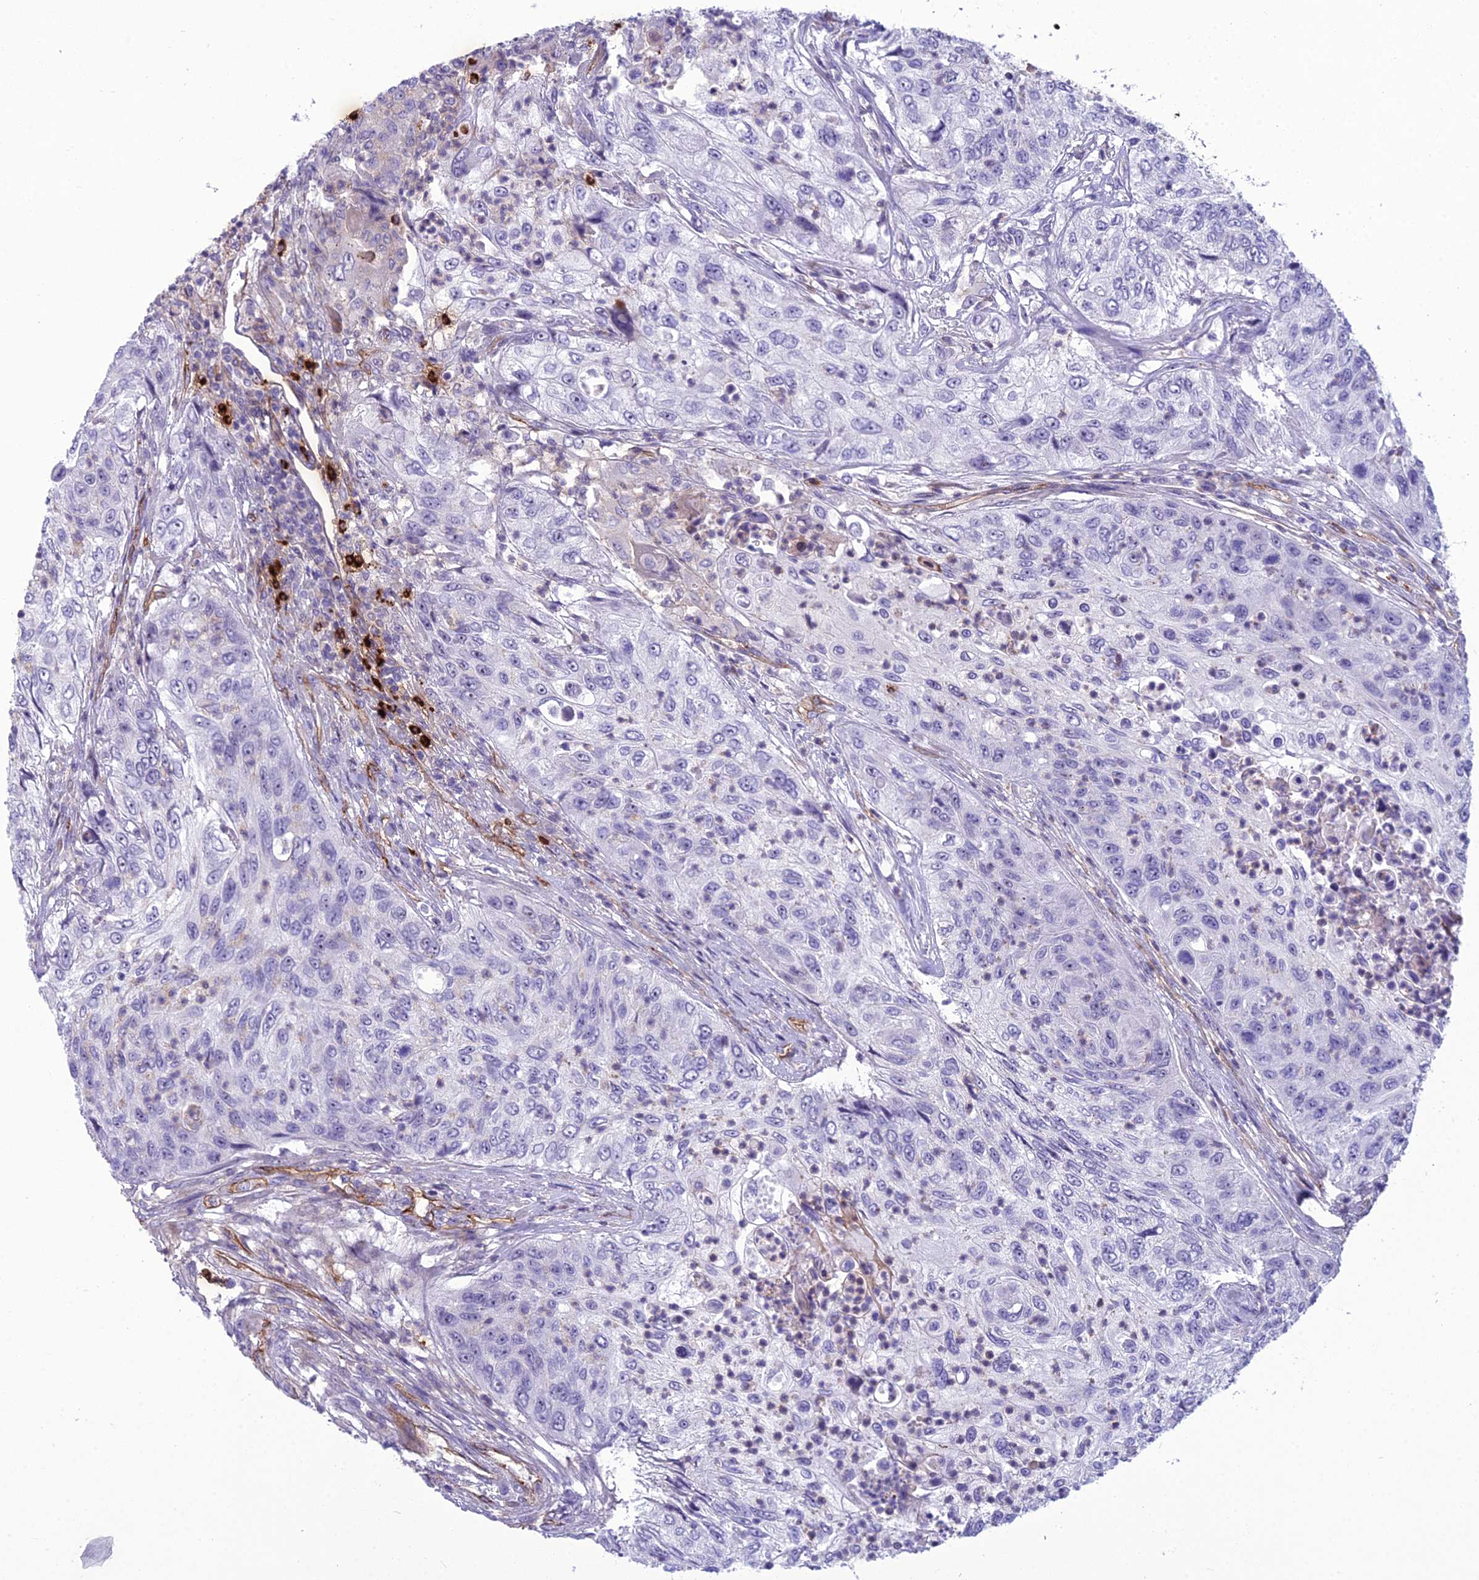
{"staining": {"intensity": "negative", "quantity": "none", "location": "none"}, "tissue": "urothelial cancer", "cell_type": "Tumor cells", "image_type": "cancer", "snomed": [{"axis": "morphology", "description": "Urothelial carcinoma, High grade"}, {"axis": "topography", "description": "Urinary bladder"}], "caption": "Human urothelial cancer stained for a protein using immunohistochemistry (IHC) exhibits no positivity in tumor cells.", "gene": "BBS7", "patient": {"sex": "female", "age": 60}}